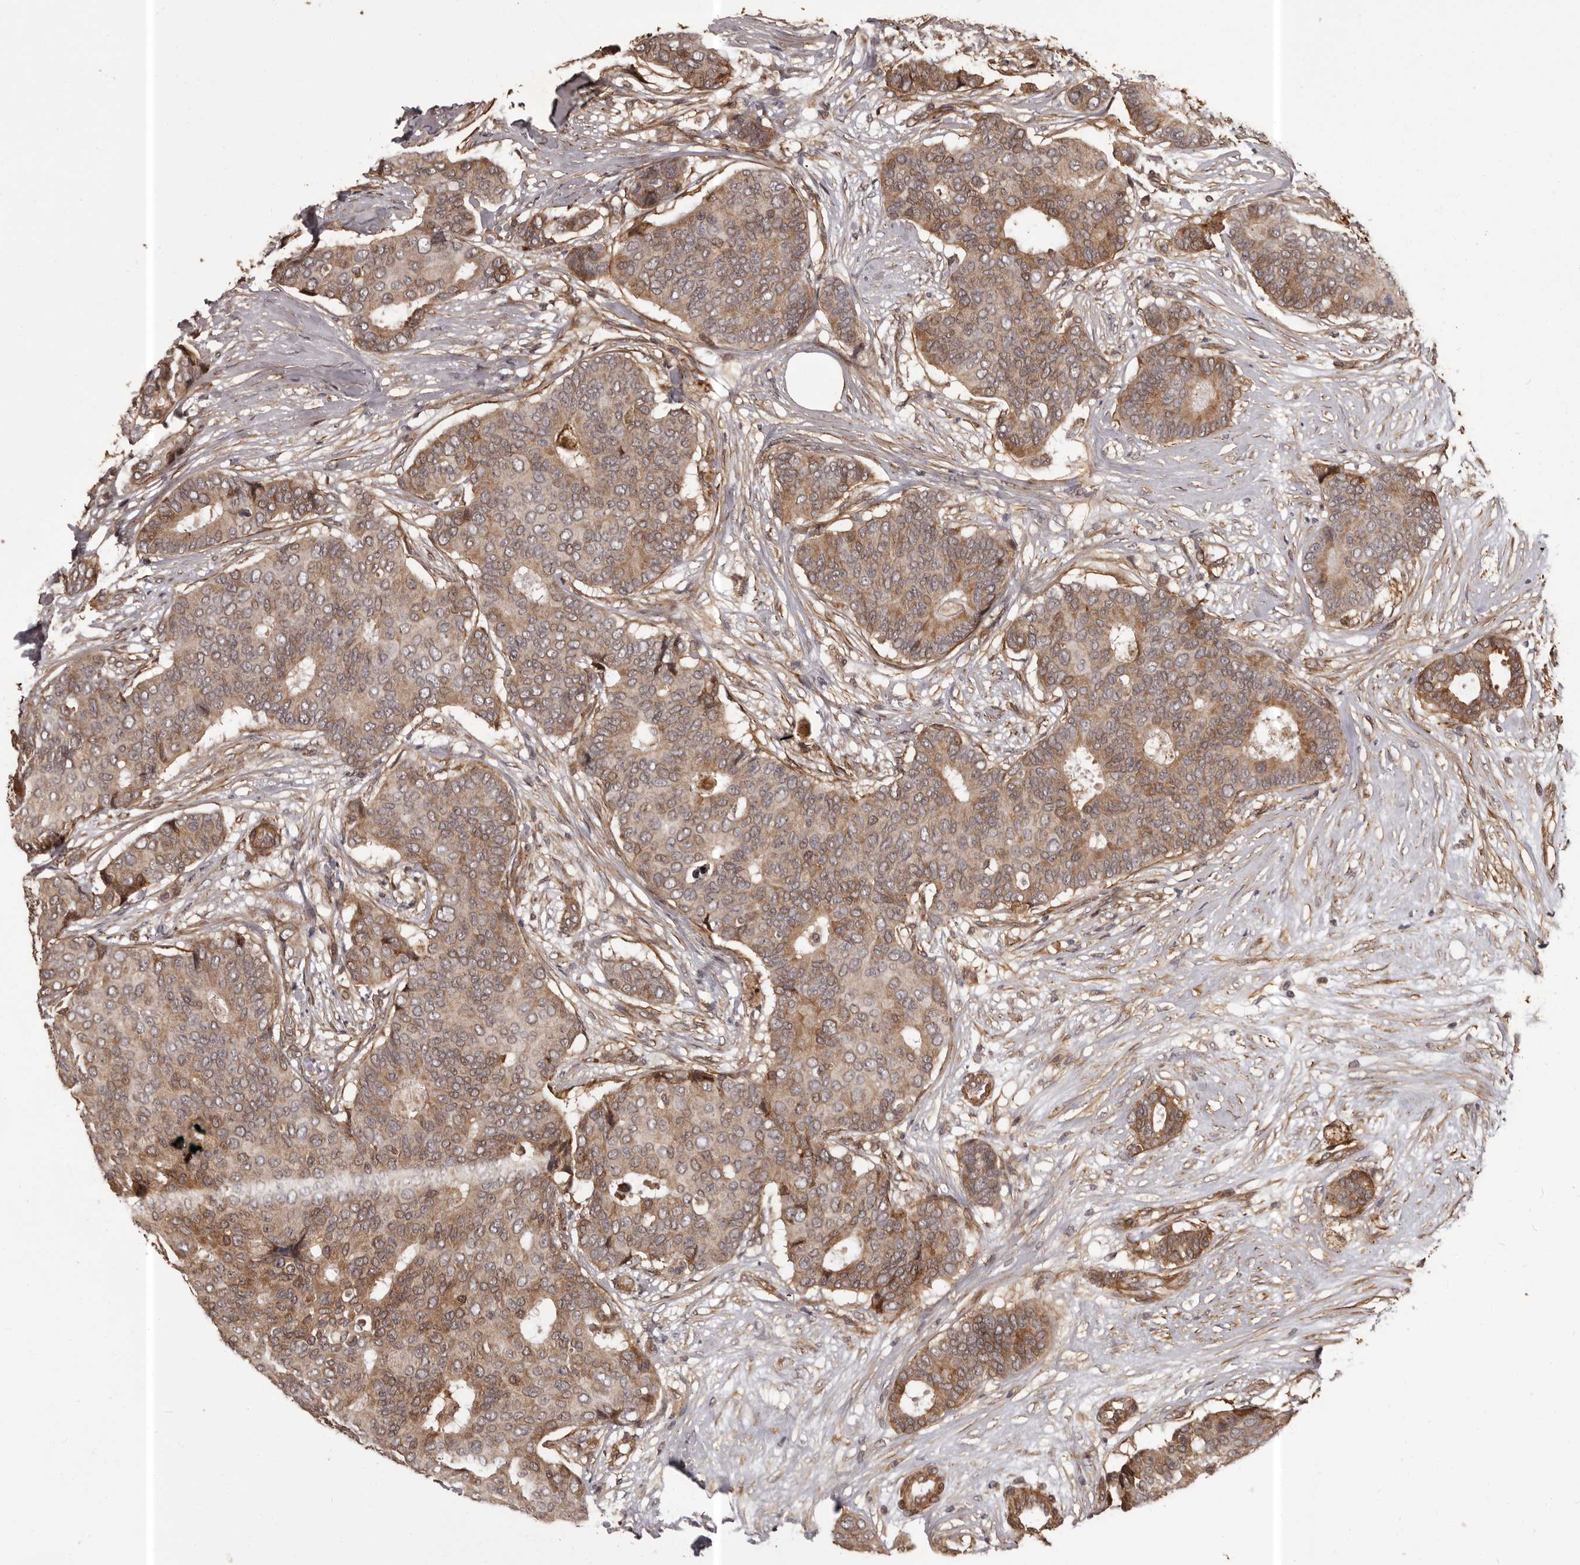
{"staining": {"intensity": "moderate", "quantity": ">75%", "location": "cytoplasmic/membranous"}, "tissue": "breast cancer", "cell_type": "Tumor cells", "image_type": "cancer", "snomed": [{"axis": "morphology", "description": "Duct carcinoma"}, {"axis": "topography", "description": "Breast"}], "caption": "Human infiltrating ductal carcinoma (breast) stained with a brown dye displays moderate cytoplasmic/membranous positive expression in approximately >75% of tumor cells.", "gene": "SLITRK6", "patient": {"sex": "female", "age": 75}}